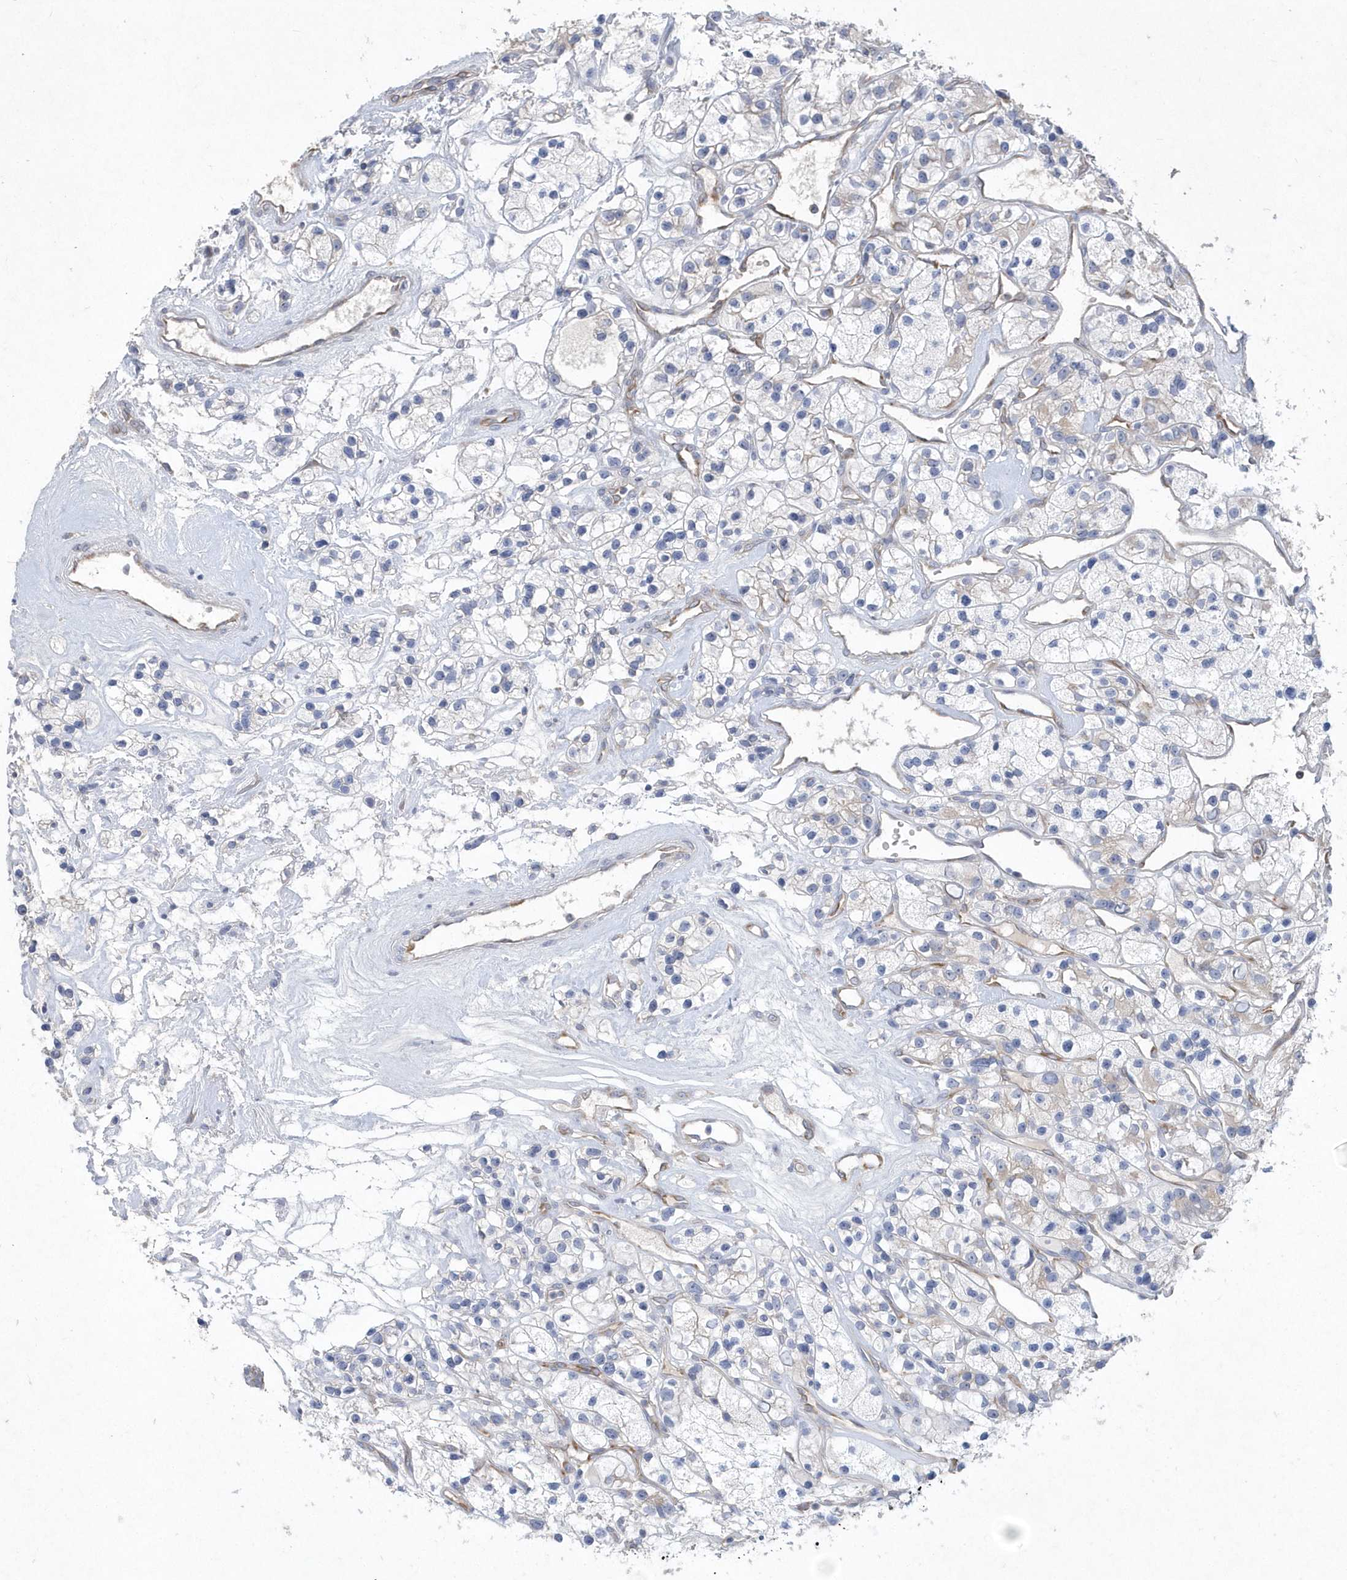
{"staining": {"intensity": "negative", "quantity": "none", "location": "none"}, "tissue": "renal cancer", "cell_type": "Tumor cells", "image_type": "cancer", "snomed": [{"axis": "morphology", "description": "Adenocarcinoma, NOS"}, {"axis": "topography", "description": "Kidney"}], "caption": "A high-resolution photomicrograph shows immunohistochemistry staining of renal cancer (adenocarcinoma), which shows no significant expression in tumor cells.", "gene": "DGAT1", "patient": {"sex": "female", "age": 57}}